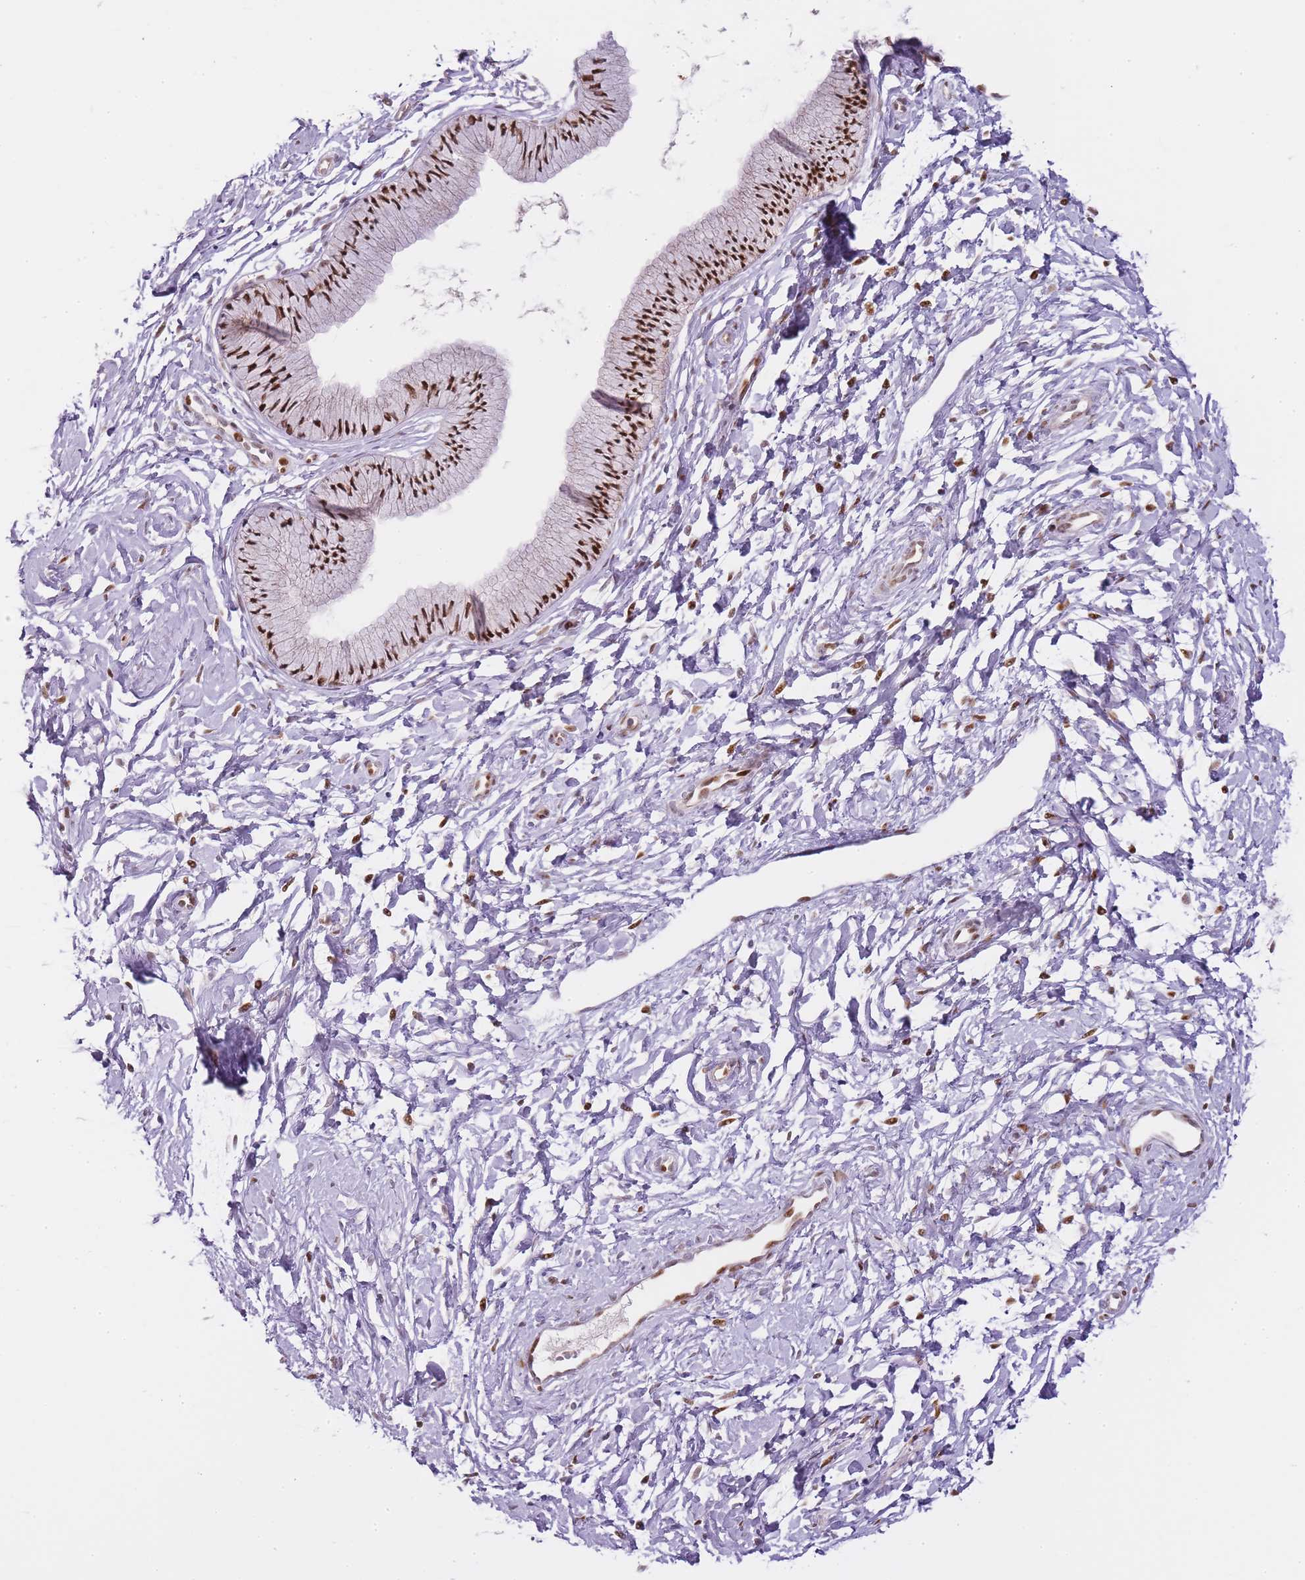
{"staining": {"intensity": "strong", "quantity": ">75%", "location": "nuclear"}, "tissue": "cervix", "cell_type": "Glandular cells", "image_type": "normal", "snomed": [{"axis": "morphology", "description": "Normal tissue, NOS"}, {"axis": "topography", "description": "Cervix"}], "caption": "Protein analysis of unremarkable cervix exhibits strong nuclear expression in about >75% of glandular cells.", "gene": "OGG1", "patient": {"sex": "female", "age": 33}}